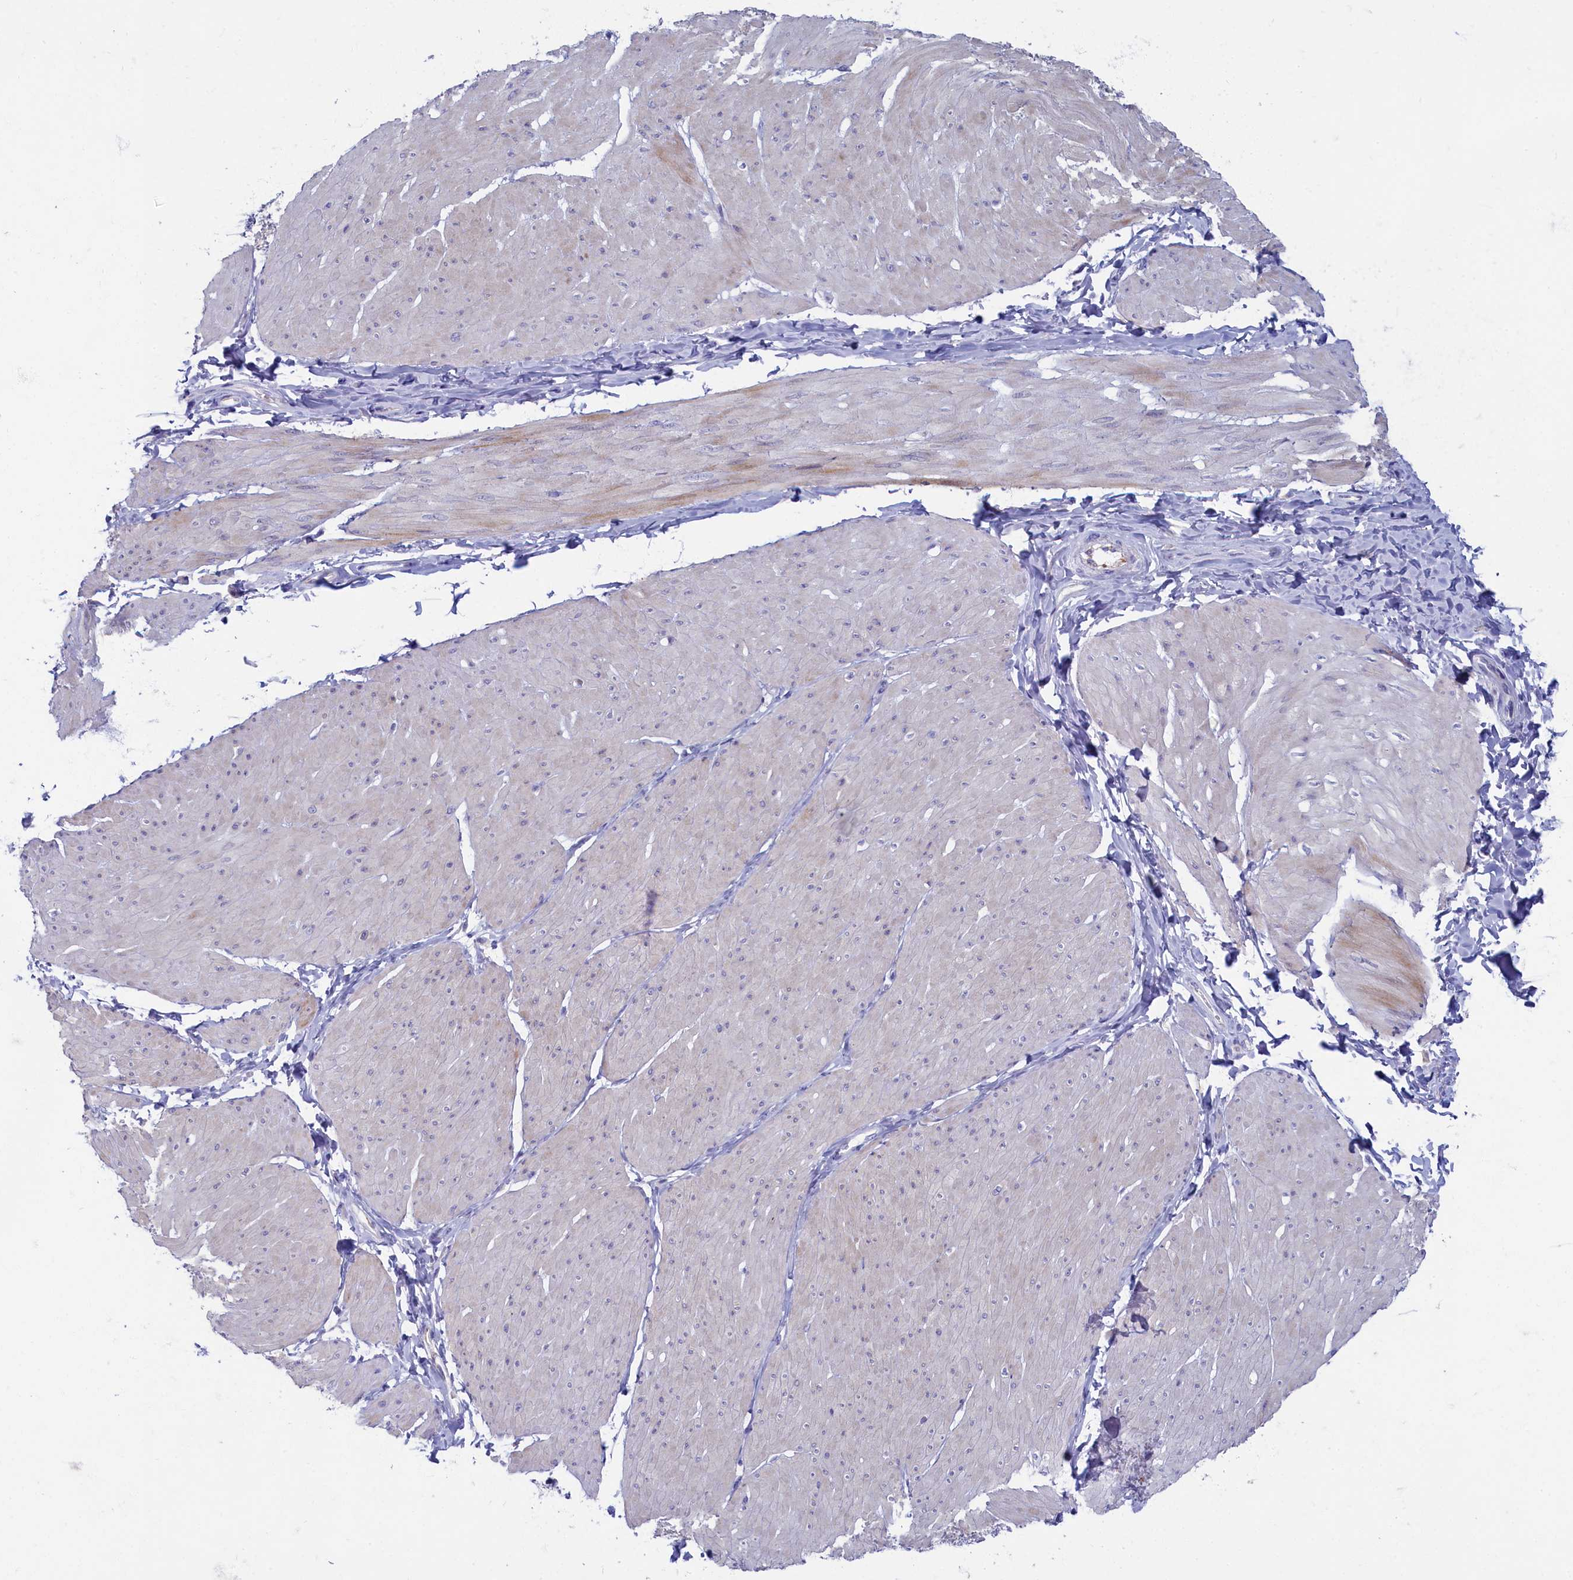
{"staining": {"intensity": "negative", "quantity": "none", "location": "none"}, "tissue": "smooth muscle", "cell_type": "Smooth muscle cells", "image_type": "normal", "snomed": [{"axis": "morphology", "description": "Urothelial carcinoma, High grade"}, {"axis": "topography", "description": "Urinary bladder"}], "caption": "A photomicrograph of smooth muscle stained for a protein reveals no brown staining in smooth muscle cells. Nuclei are stained in blue.", "gene": "OCIAD2", "patient": {"sex": "male", "age": 46}}